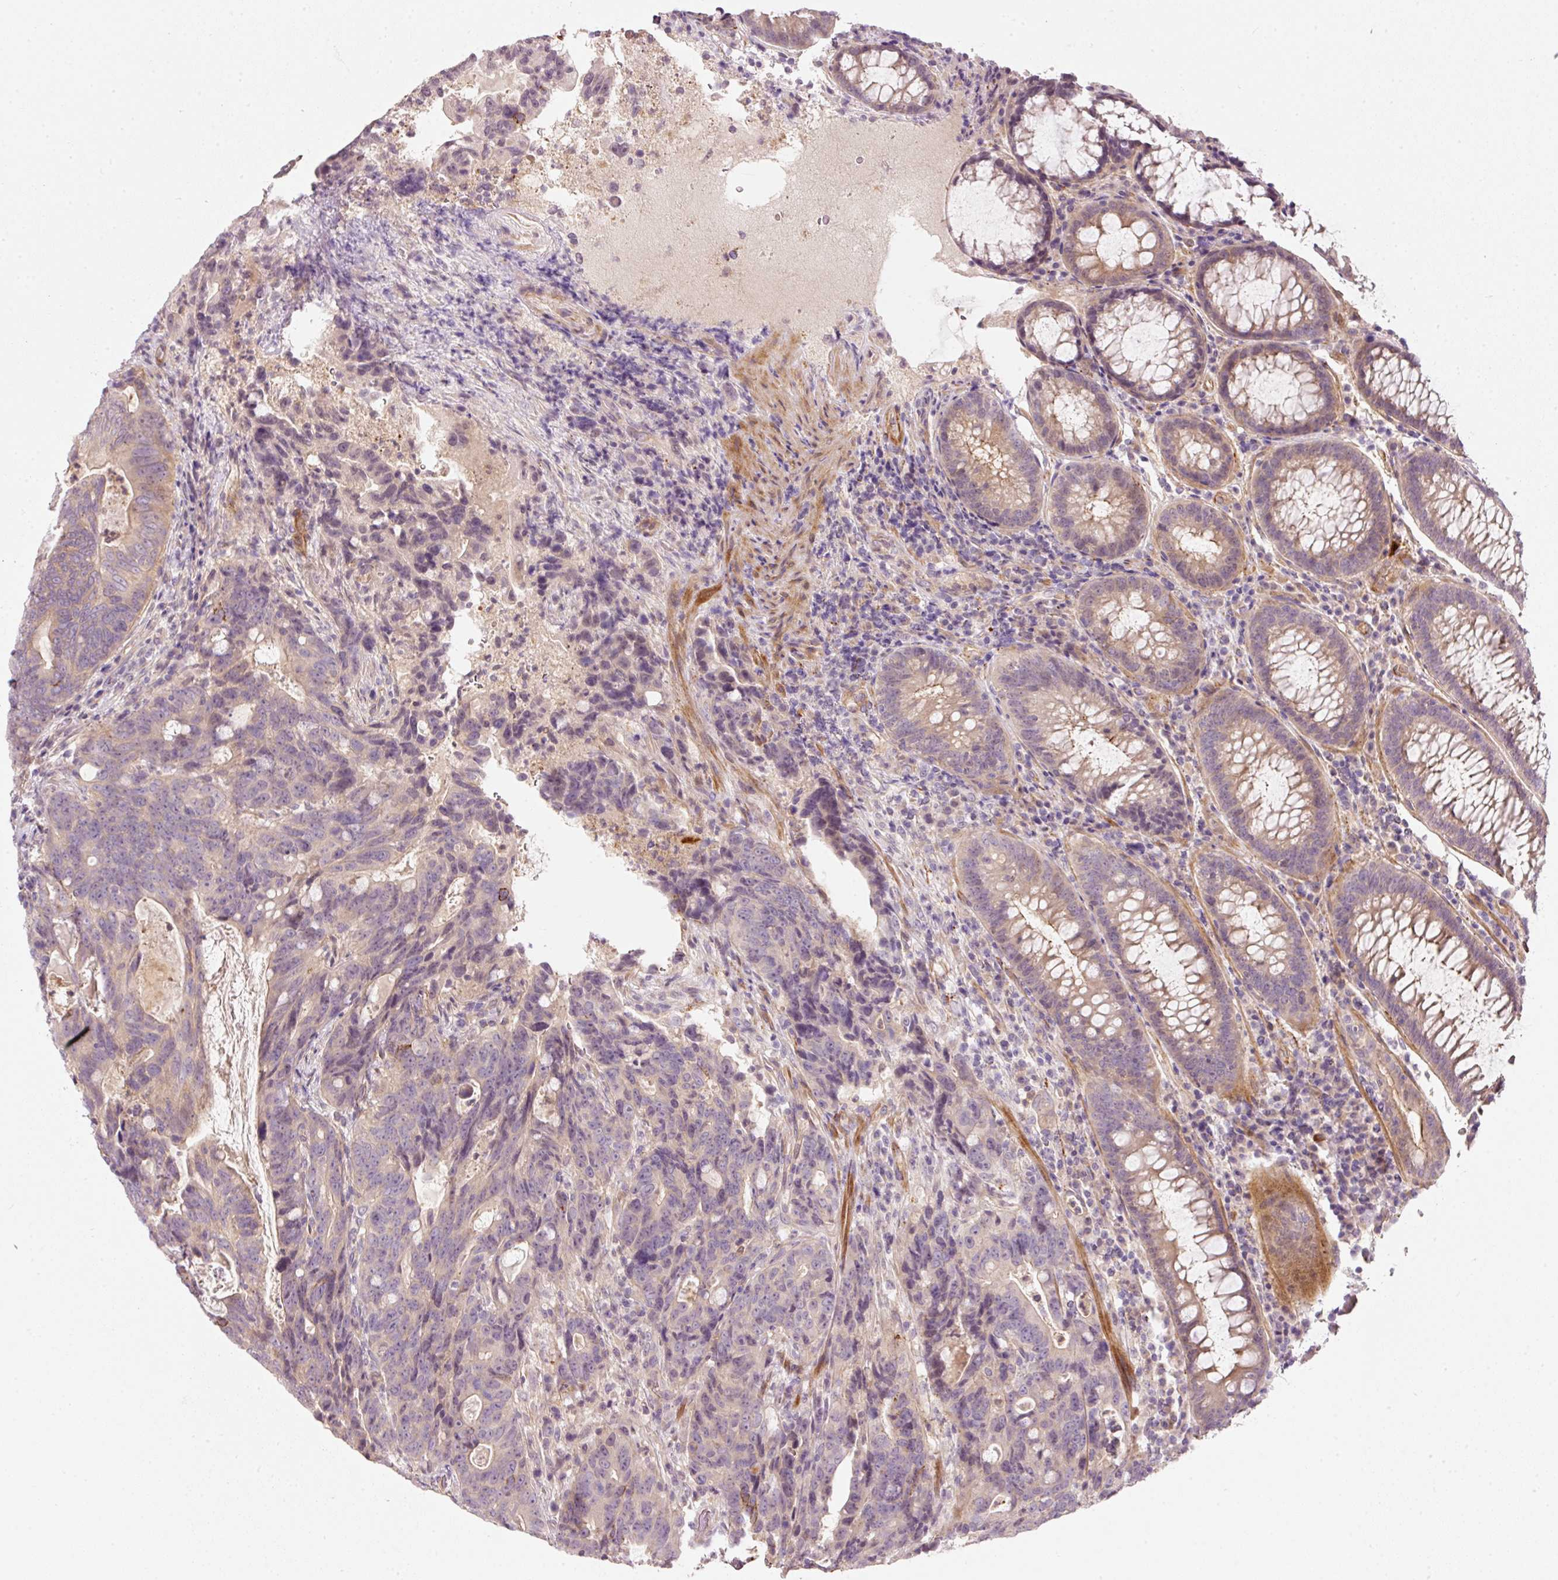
{"staining": {"intensity": "weak", "quantity": "<25%", "location": "cytoplasmic/membranous"}, "tissue": "colorectal cancer", "cell_type": "Tumor cells", "image_type": "cancer", "snomed": [{"axis": "morphology", "description": "Adenocarcinoma, NOS"}, {"axis": "topography", "description": "Colon"}], "caption": "IHC histopathology image of colorectal cancer (adenocarcinoma) stained for a protein (brown), which displays no positivity in tumor cells.", "gene": "TIRAP", "patient": {"sex": "female", "age": 82}}